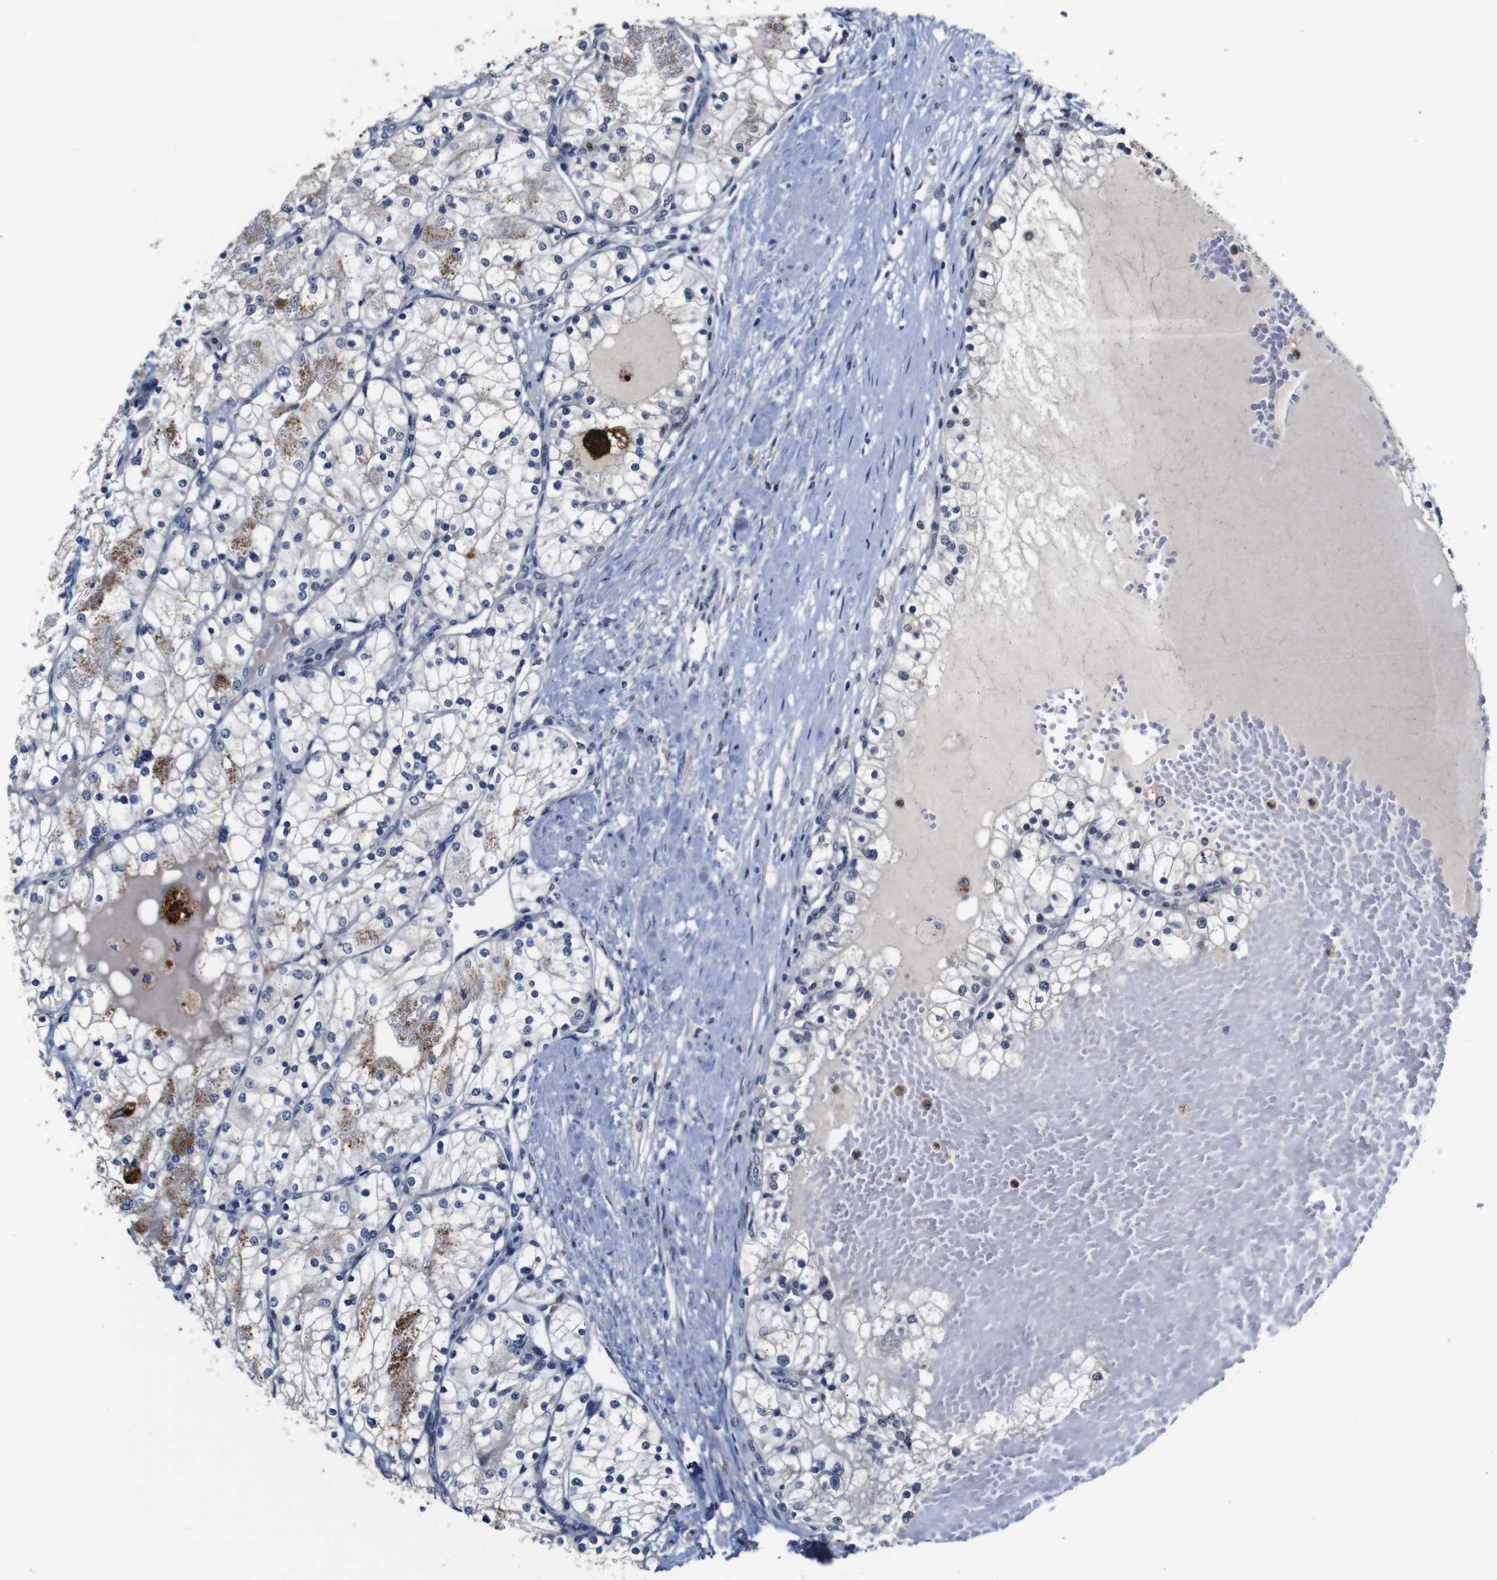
{"staining": {"intensity": "moderate", "quantity": "<25%", "location": "cytoplasmic/membranous"}, "tissue": "renal cancer", "cell_type": "Tumor cells", "image_type": "cancer", "snomed": [{"axis": "morphology", "description": "Adenocarcinoma, NOS"}, {"axis": "topography", "description": "Kidney"}], "caption": "Immunohistochemical staining of human renal cancer (adenocarcinoma) displays low levels of moderate cytoplasmic/membranous protein expression in about <25% of tumor cells.", "gene": "NTRK3", "patient": {"sex": "male", "age": 68}}